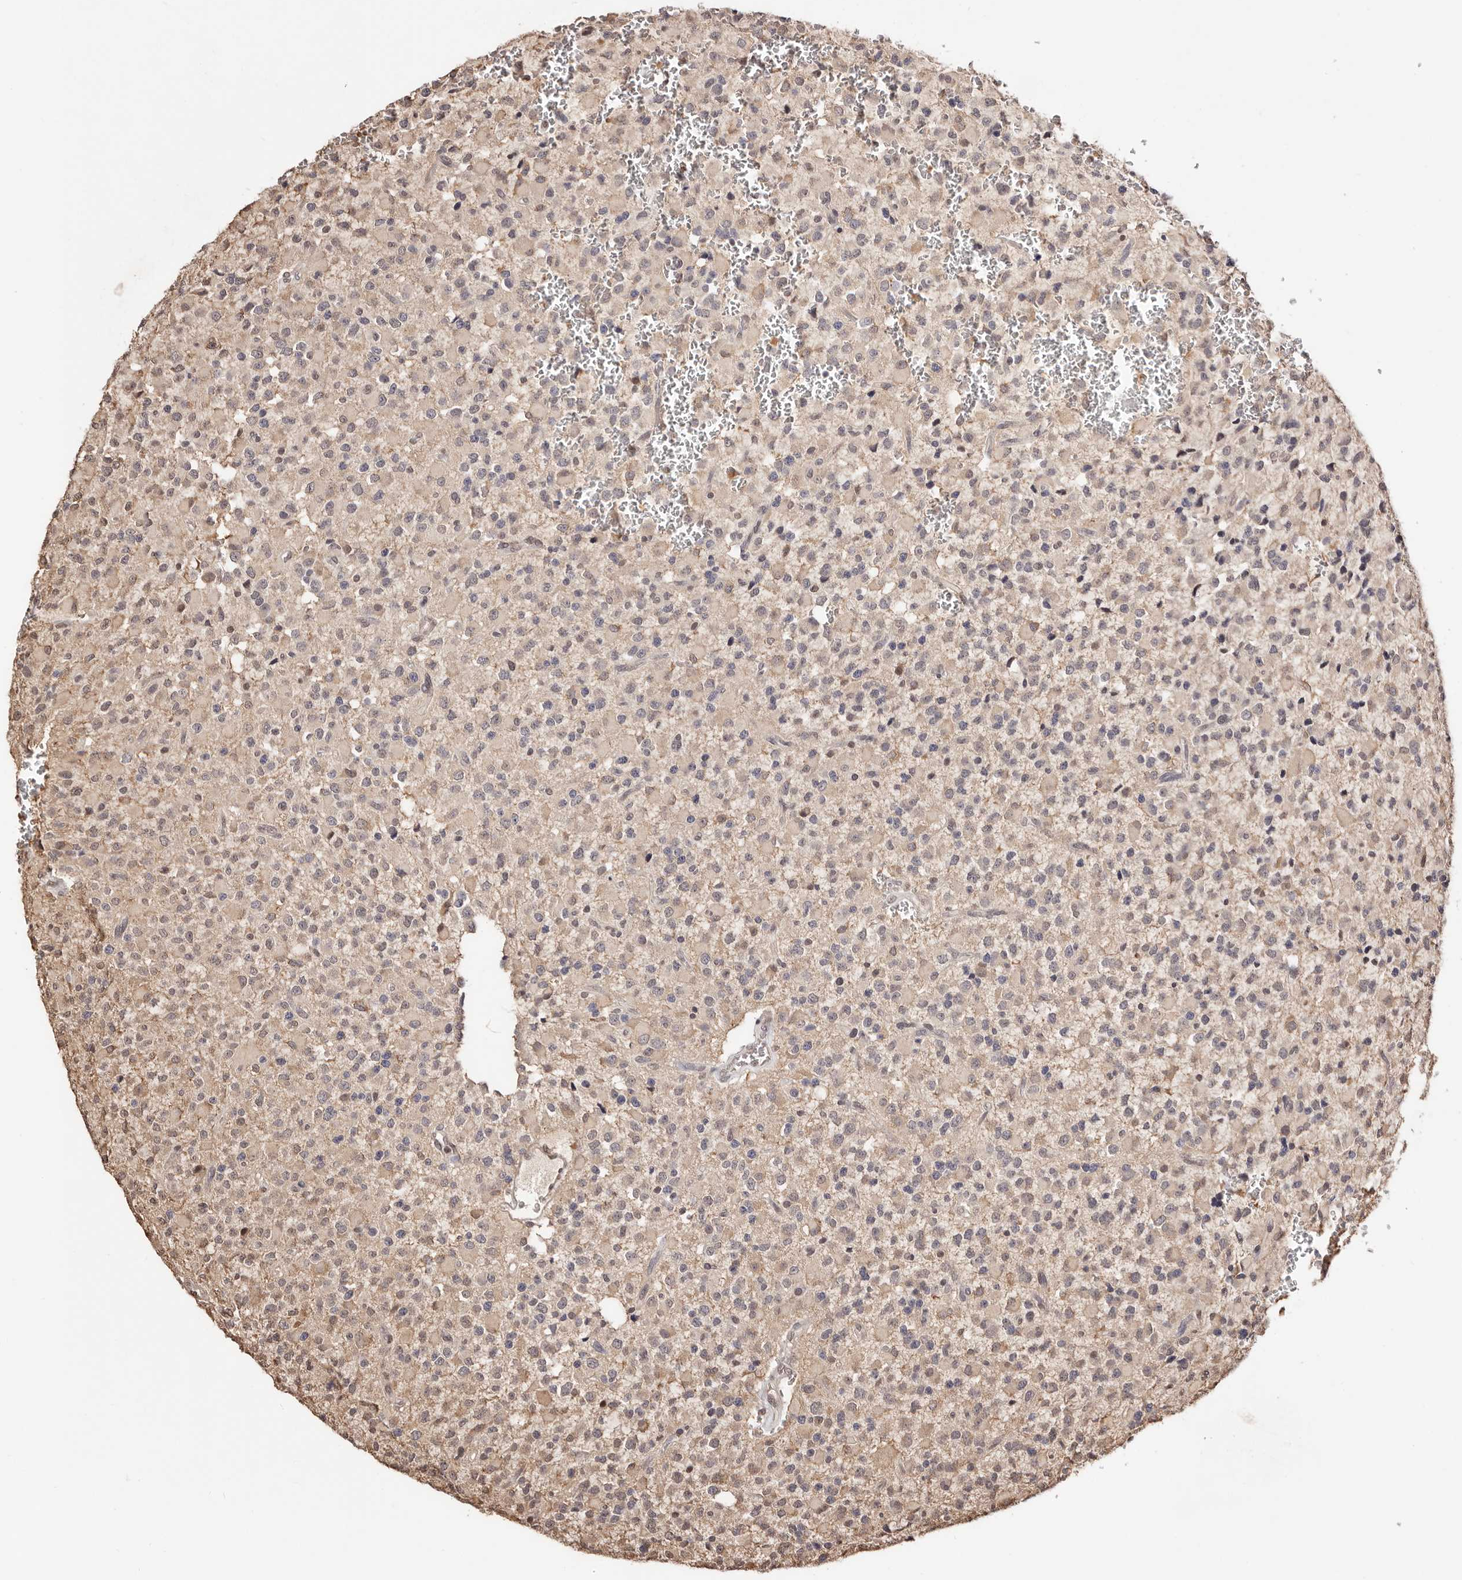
{"staining": {"intensity": "weak", "quantity": "<25%", "location": "nuclear"}, "tissue": "glioma", "cell_type": "Tumor cells", "image_type": "cancer", "snomed": [{"axis": "morphology", "description": "Glioma, malignant, High grade"}, {"axis": "topography", "description": "Brain"}], "caption": "Immunohistochemistry (IHC) of glioma displays no expression in tumor cells. (IHC, brightfield microscopy, high magnification).", "gene": "BICRAL", "patient": {"sex": "male", "age": 34}}